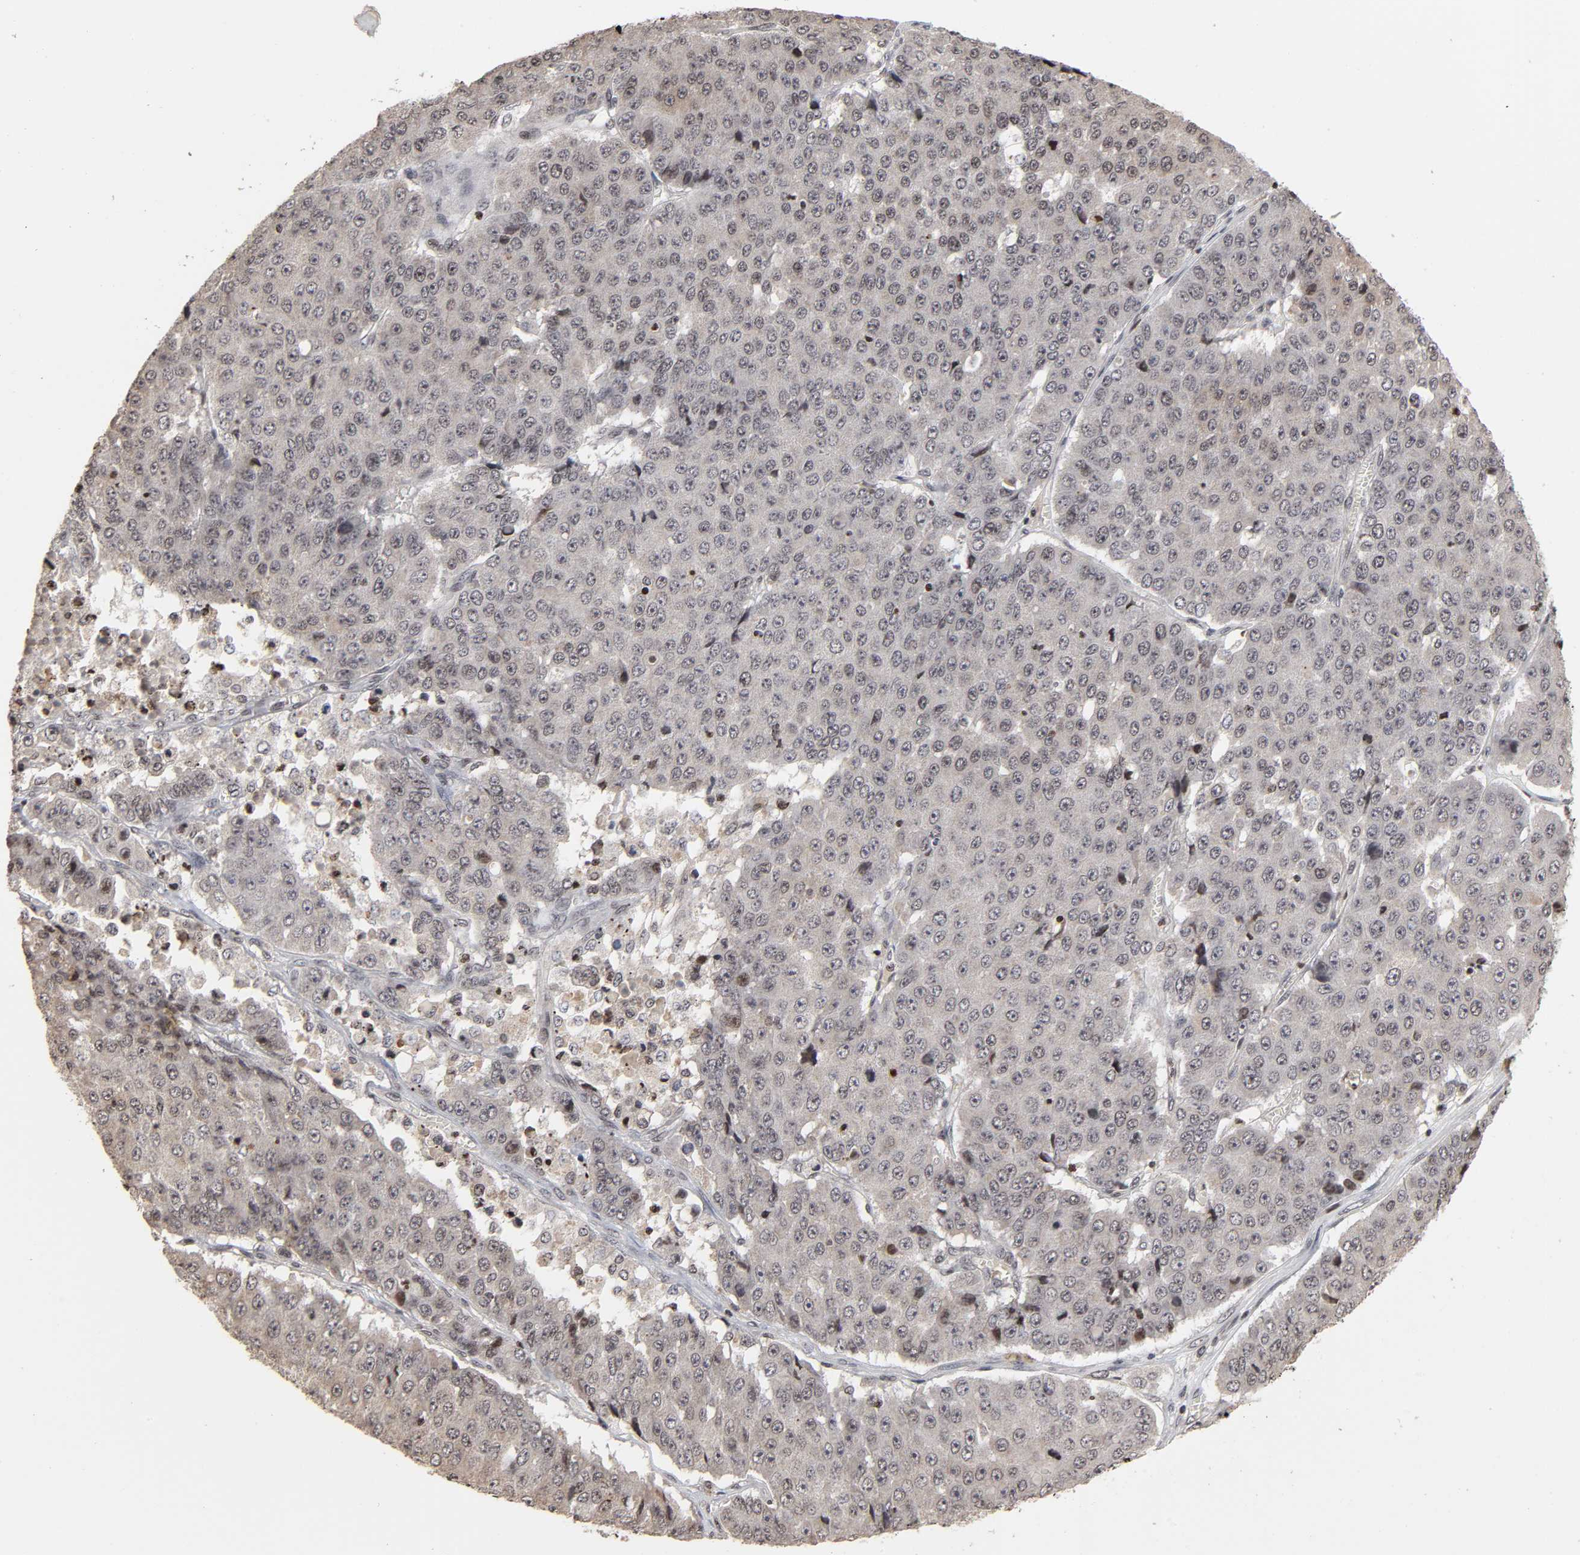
{"staining": {"intensity": "negative", "quantity": "none", "location": "none"}, "tissue": "pancreatic cancer", "cell_type": "Tumor cells", "image_type": "cancer", "snomed": [{"axis": "morphology", "description": "Adenocarcinoma, NOS"}, {"axis": "topography", "description": "Pancreas"}], "caption": "Pancreatic adenocarcinoma was stained to show a protein in brown. There is no significant expression in tumor cells.", "gene": "ZNF473", "patient": {"sex": "male", "age": 50}}